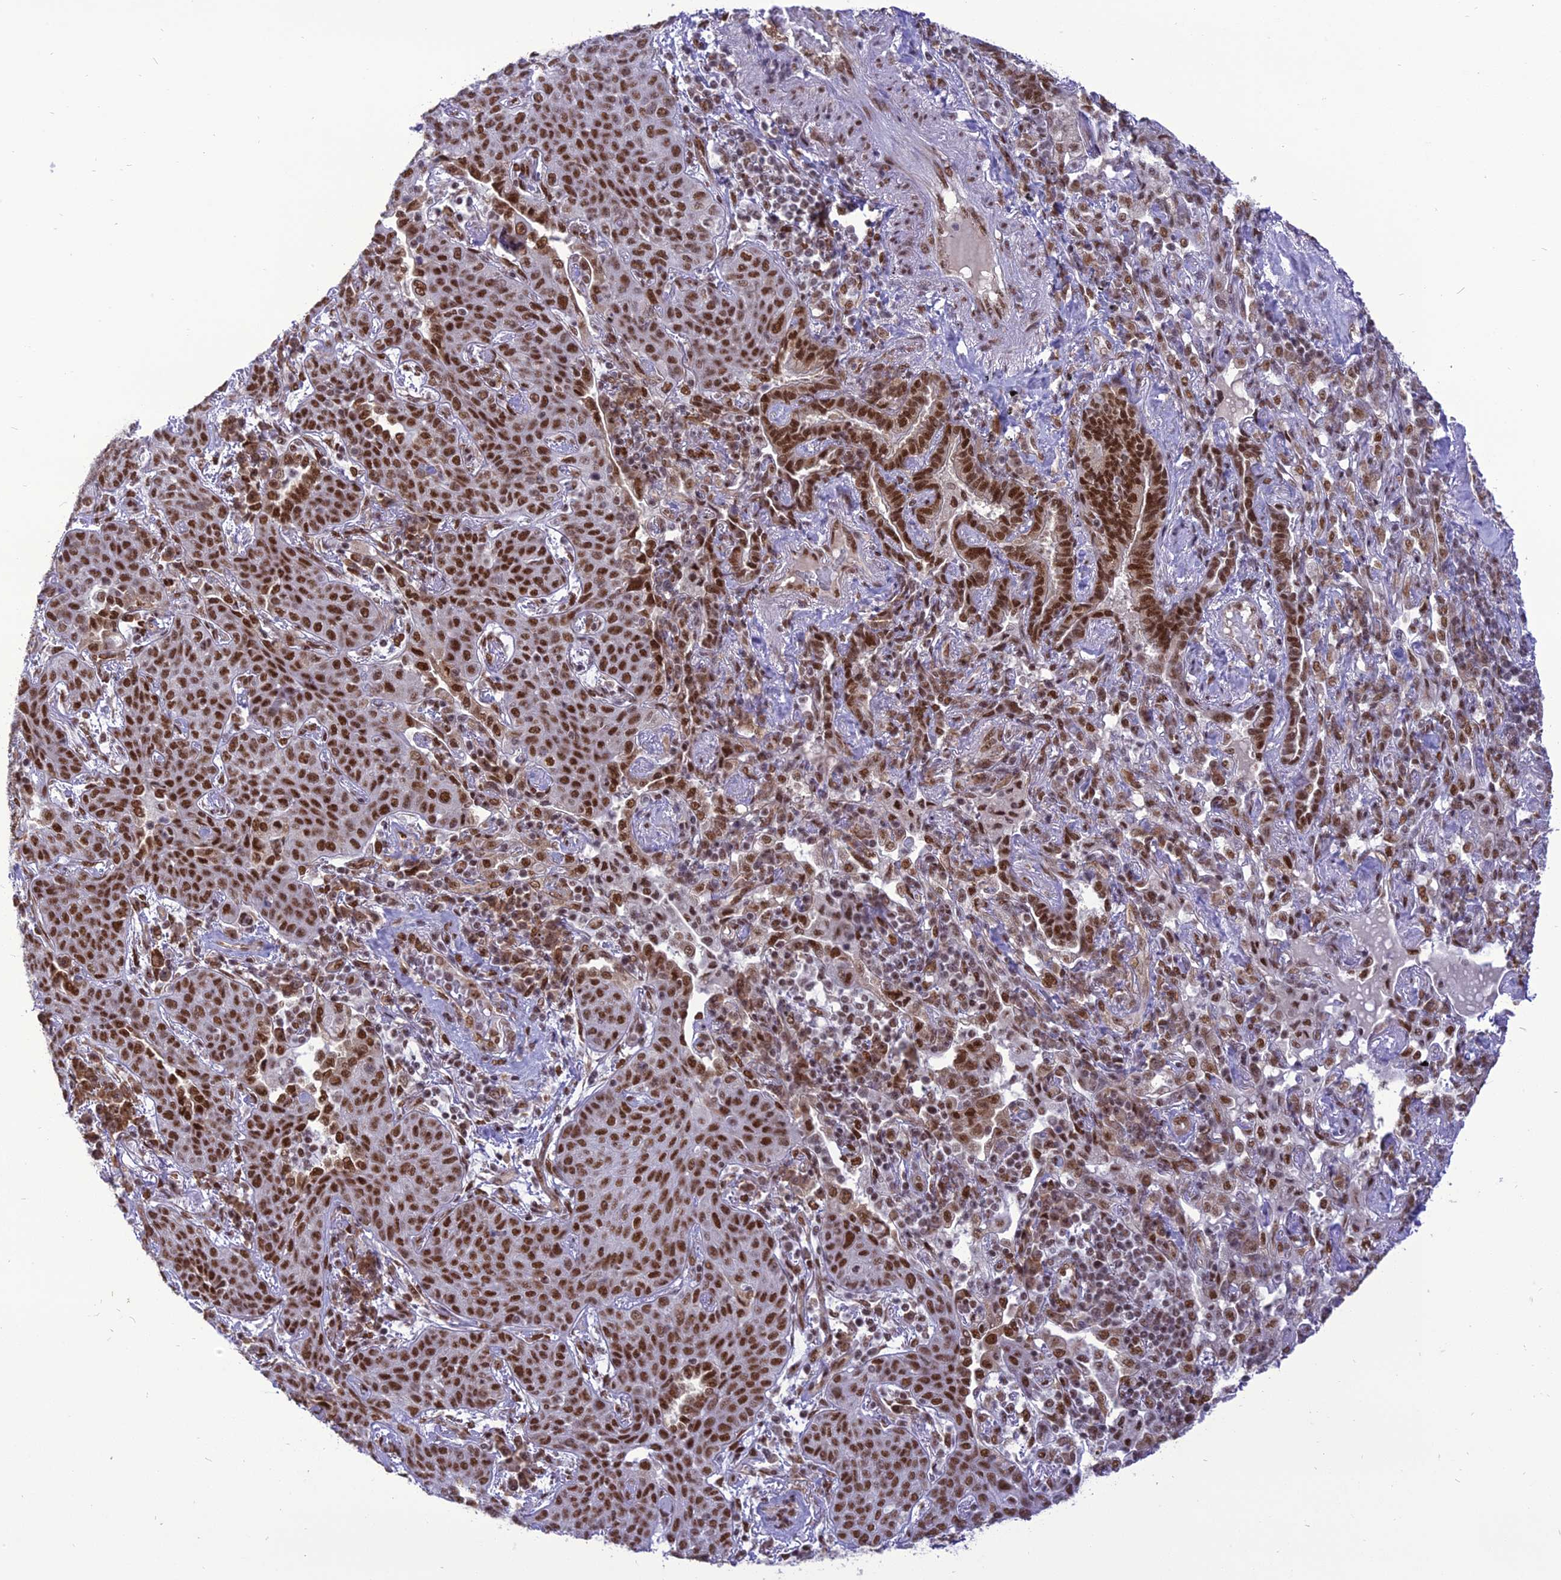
{"staining": {"intensity": "strong", "quantity": ">75%", "location": "nuclear"}, "tissue": "lung cancer", "cell_type": "Tumor cells", "image_type": "cancer", "snomed": [{"axis": "morphology", "description": "Squamous cell carcinoma, NOS"}, {"axis": "topography", "description": "Lung"}], "caption": "Immunohistochemistry (IHC) (DAB) staining of human lung cancer (squamous cell carcinoma) exhibits strong nuclear protein expression in approximately >75% of tumor cells. (brown staining indicates protein expression, while blue staining denotes nuclei).", "gene": "DDX1", "patient": {"sex": "female", "age": 70}}